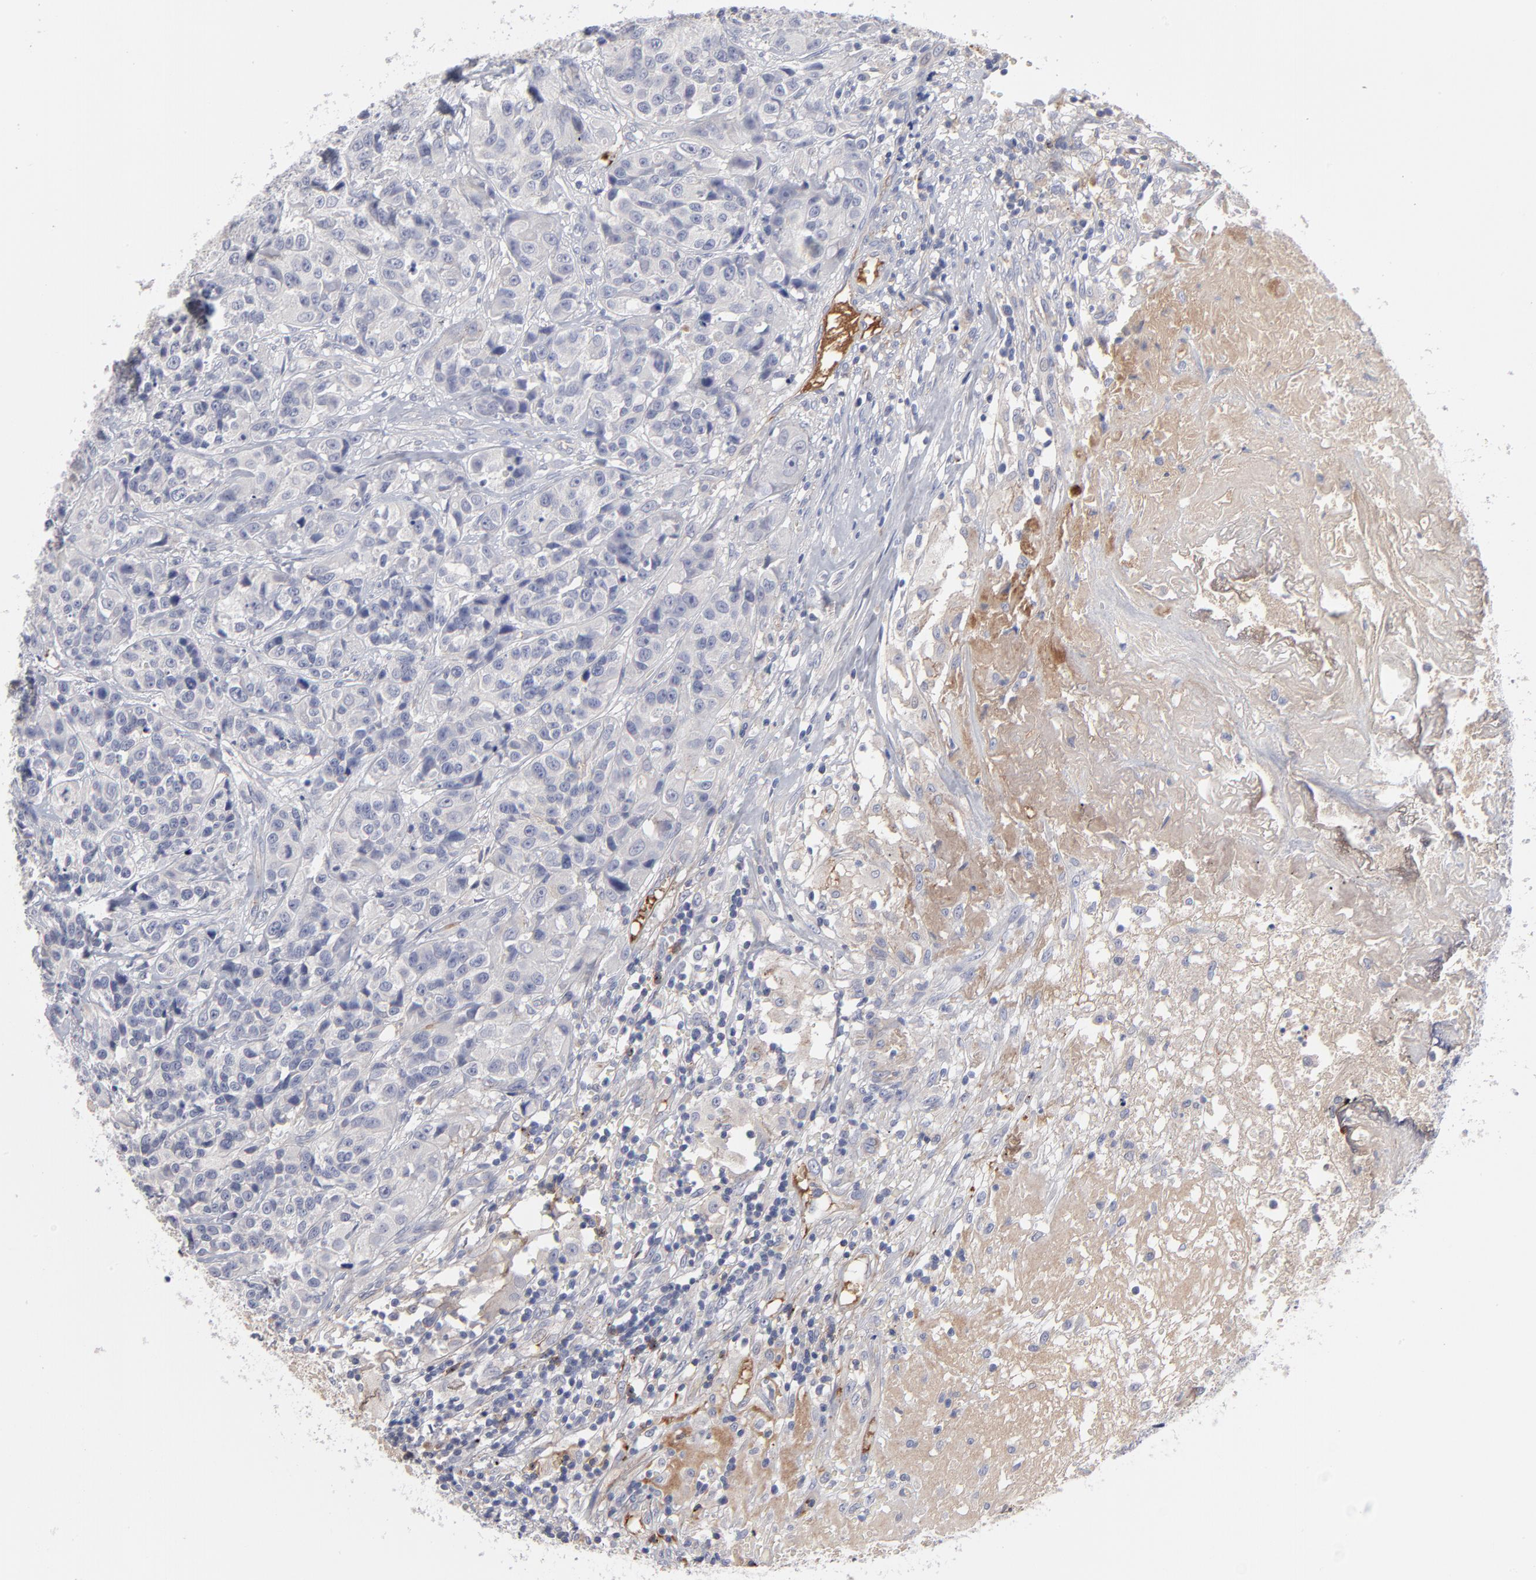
{"staining": {"intensity": "negative", "quantity": "none", "location": "none"}, "tissue": "urothelial cancer", "cell_type": "Tumor cells", "image_type": "cancer", "snomed": [{"axis": "morphology", "description": "Urothelial carcinoma, High grade"}, {"axis": "topography", "description": "Urinary bladder"}], "caption": "A photomicrograph of human urothelial cancer is negative for staining in tumor cells.", "gene": "CCR3", "patient": {"sex": "female", "age": 81}}